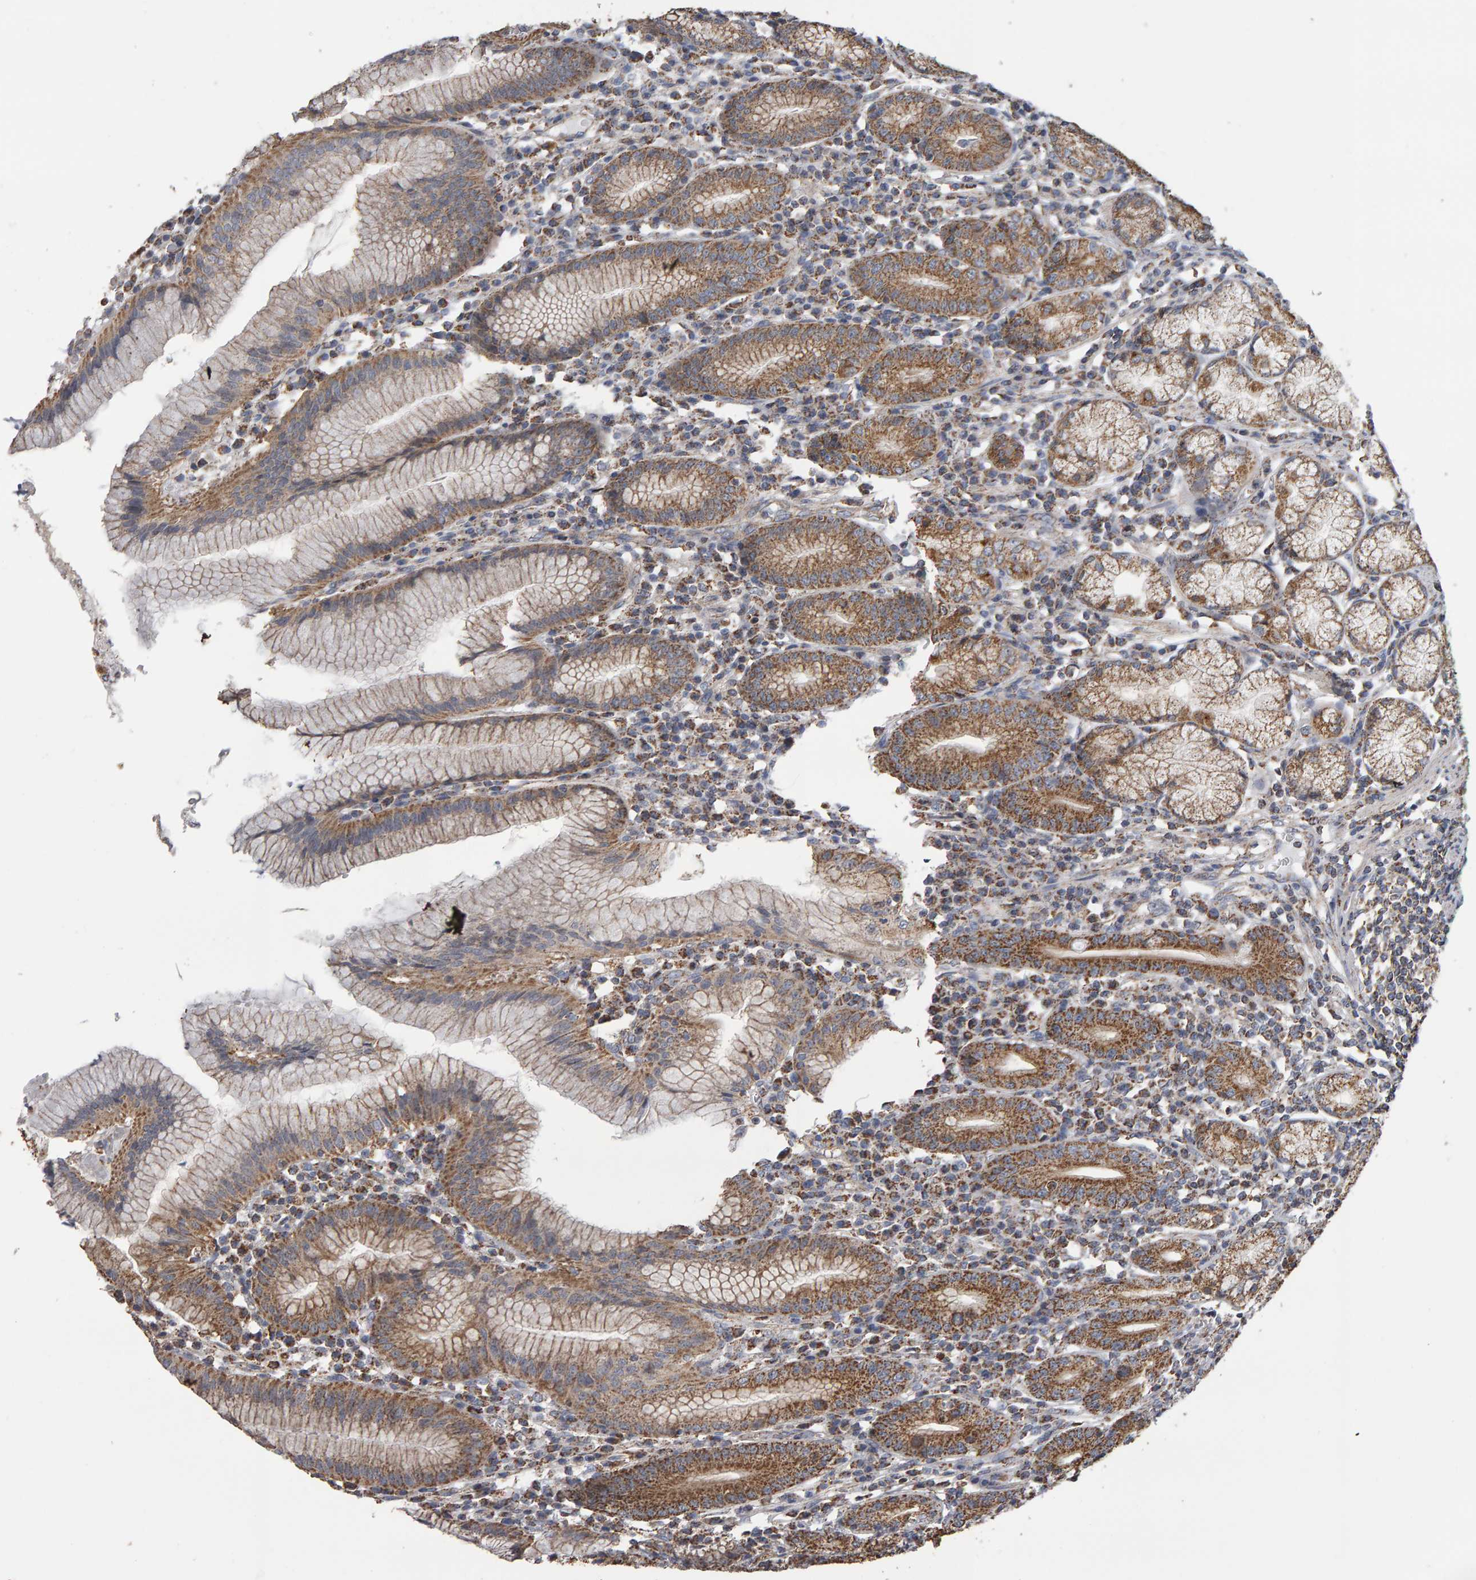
{"staining": {"intensity": "moderate", "quantity": ">75%", "location": "cytoplasmic/membranous"}, "tissue": "stomach", "cell_type": "Glandular cells", "image_type": "normal", "snomed": [{"axis": "morphology", "description": "Normal tissue, NOS"}, {"axis": "topography", "description": "Stomach"}], "caption": "Stomach stained with a brown dye displays moderate cytoplasmic/membranous positive staining in about >75% of glandular cells.", "gene": "TOM1L1", "patient": {"sex": "male", "age": 55}}